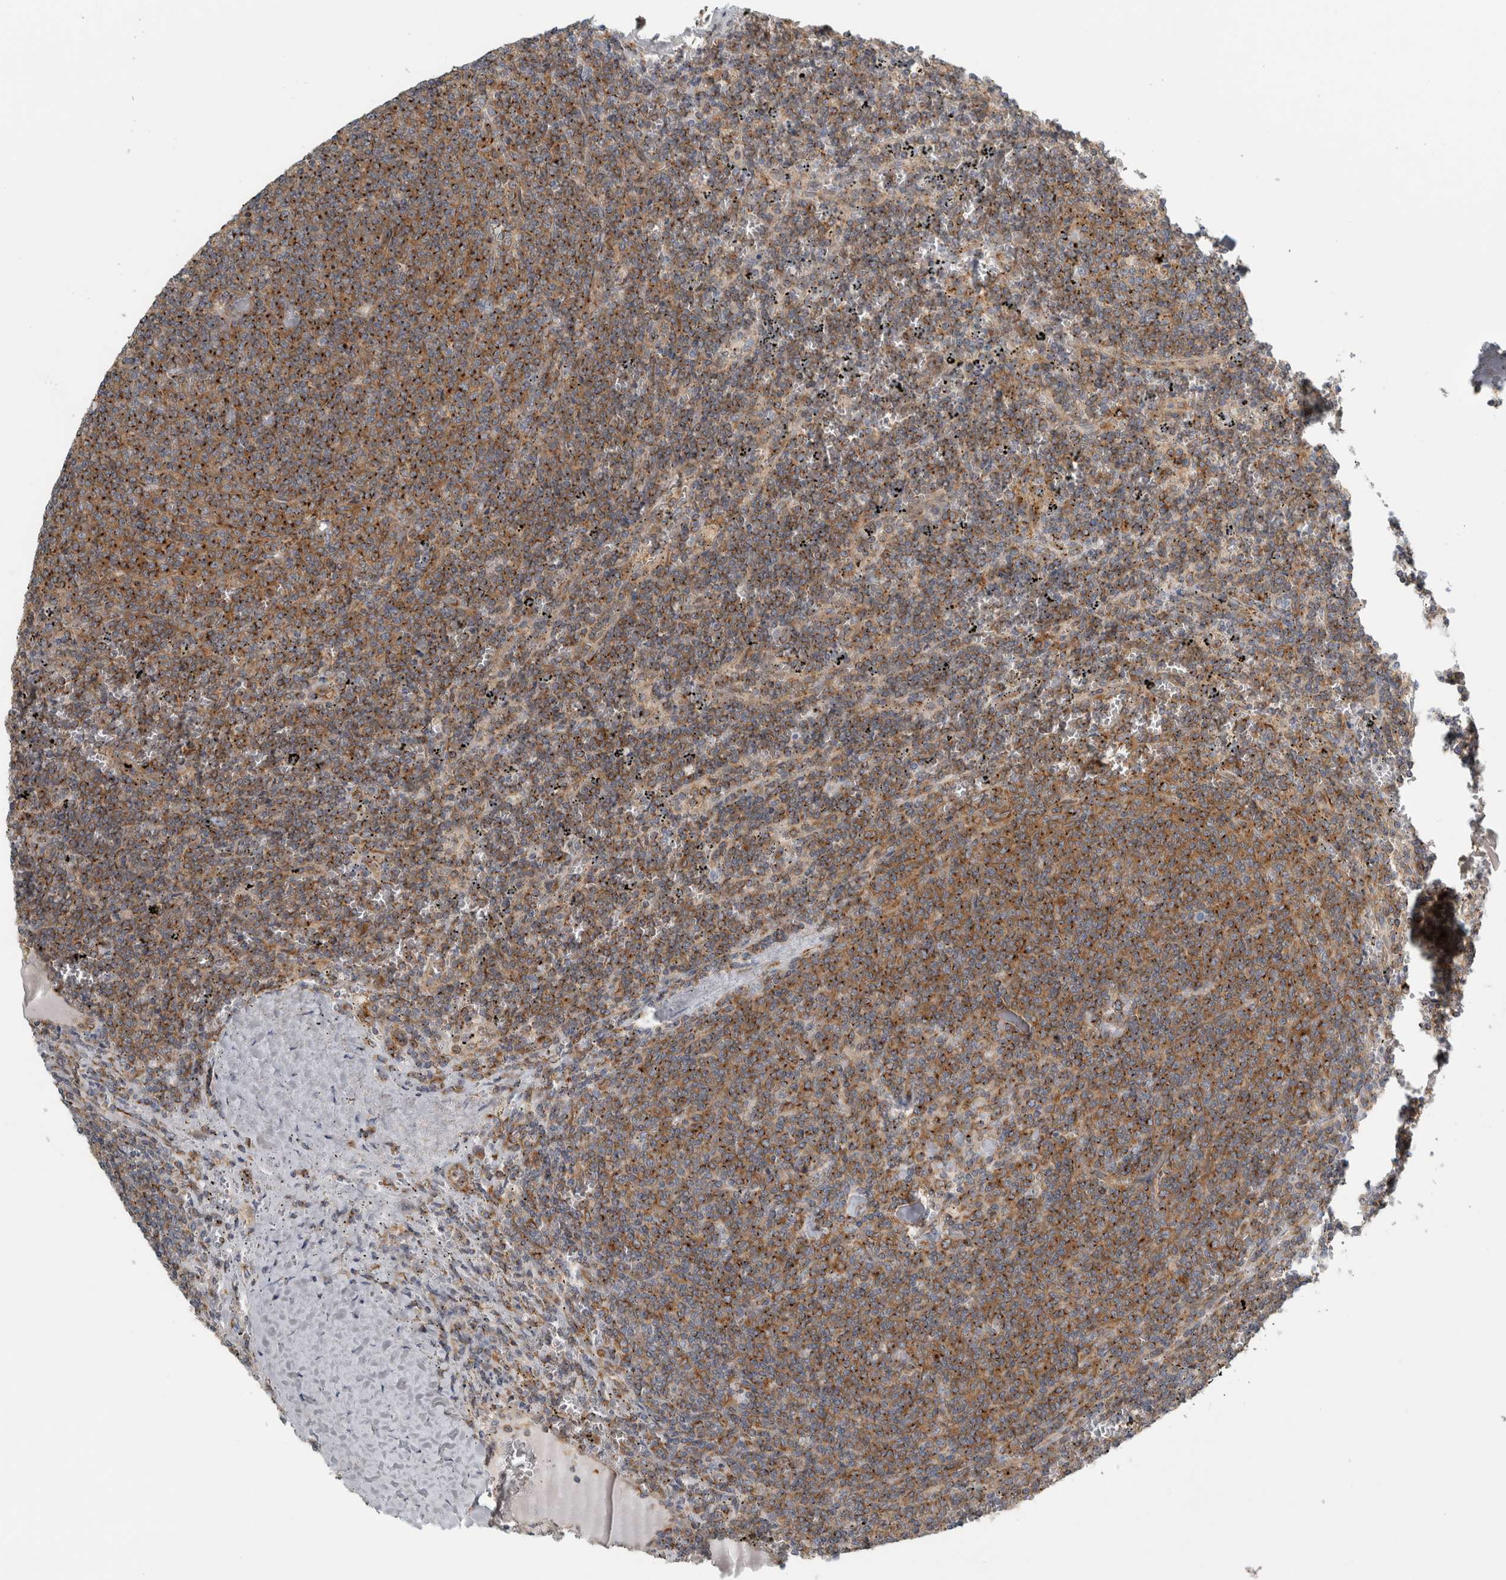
{"staining": {"intensity": "moderate", "quantity": ">75%", "location": "cytoplasmic/membranous"}, "tissue": "lymphoma", "cell_type": "Tumor cells", "image_type": "cancer", "snomed": [{"axis": "morphology", "description": "Malignant lymphoma, non-Hodgkin's type, Low grade"}, {"axis": "topography", "description": "Spleen"}], "caption": "DAB (3,3'-diaminobenzidine) immunohistochemical staining of malignant lymphoma, non-Hodgkin's type (low-grade) displays moderate cytoplasmic/membranous protein expression in approximately >75% of tumor cells. Nuclei are stained in blue.", "gene": "PEX6", "patient": {"sex": "female", "age": 50}}